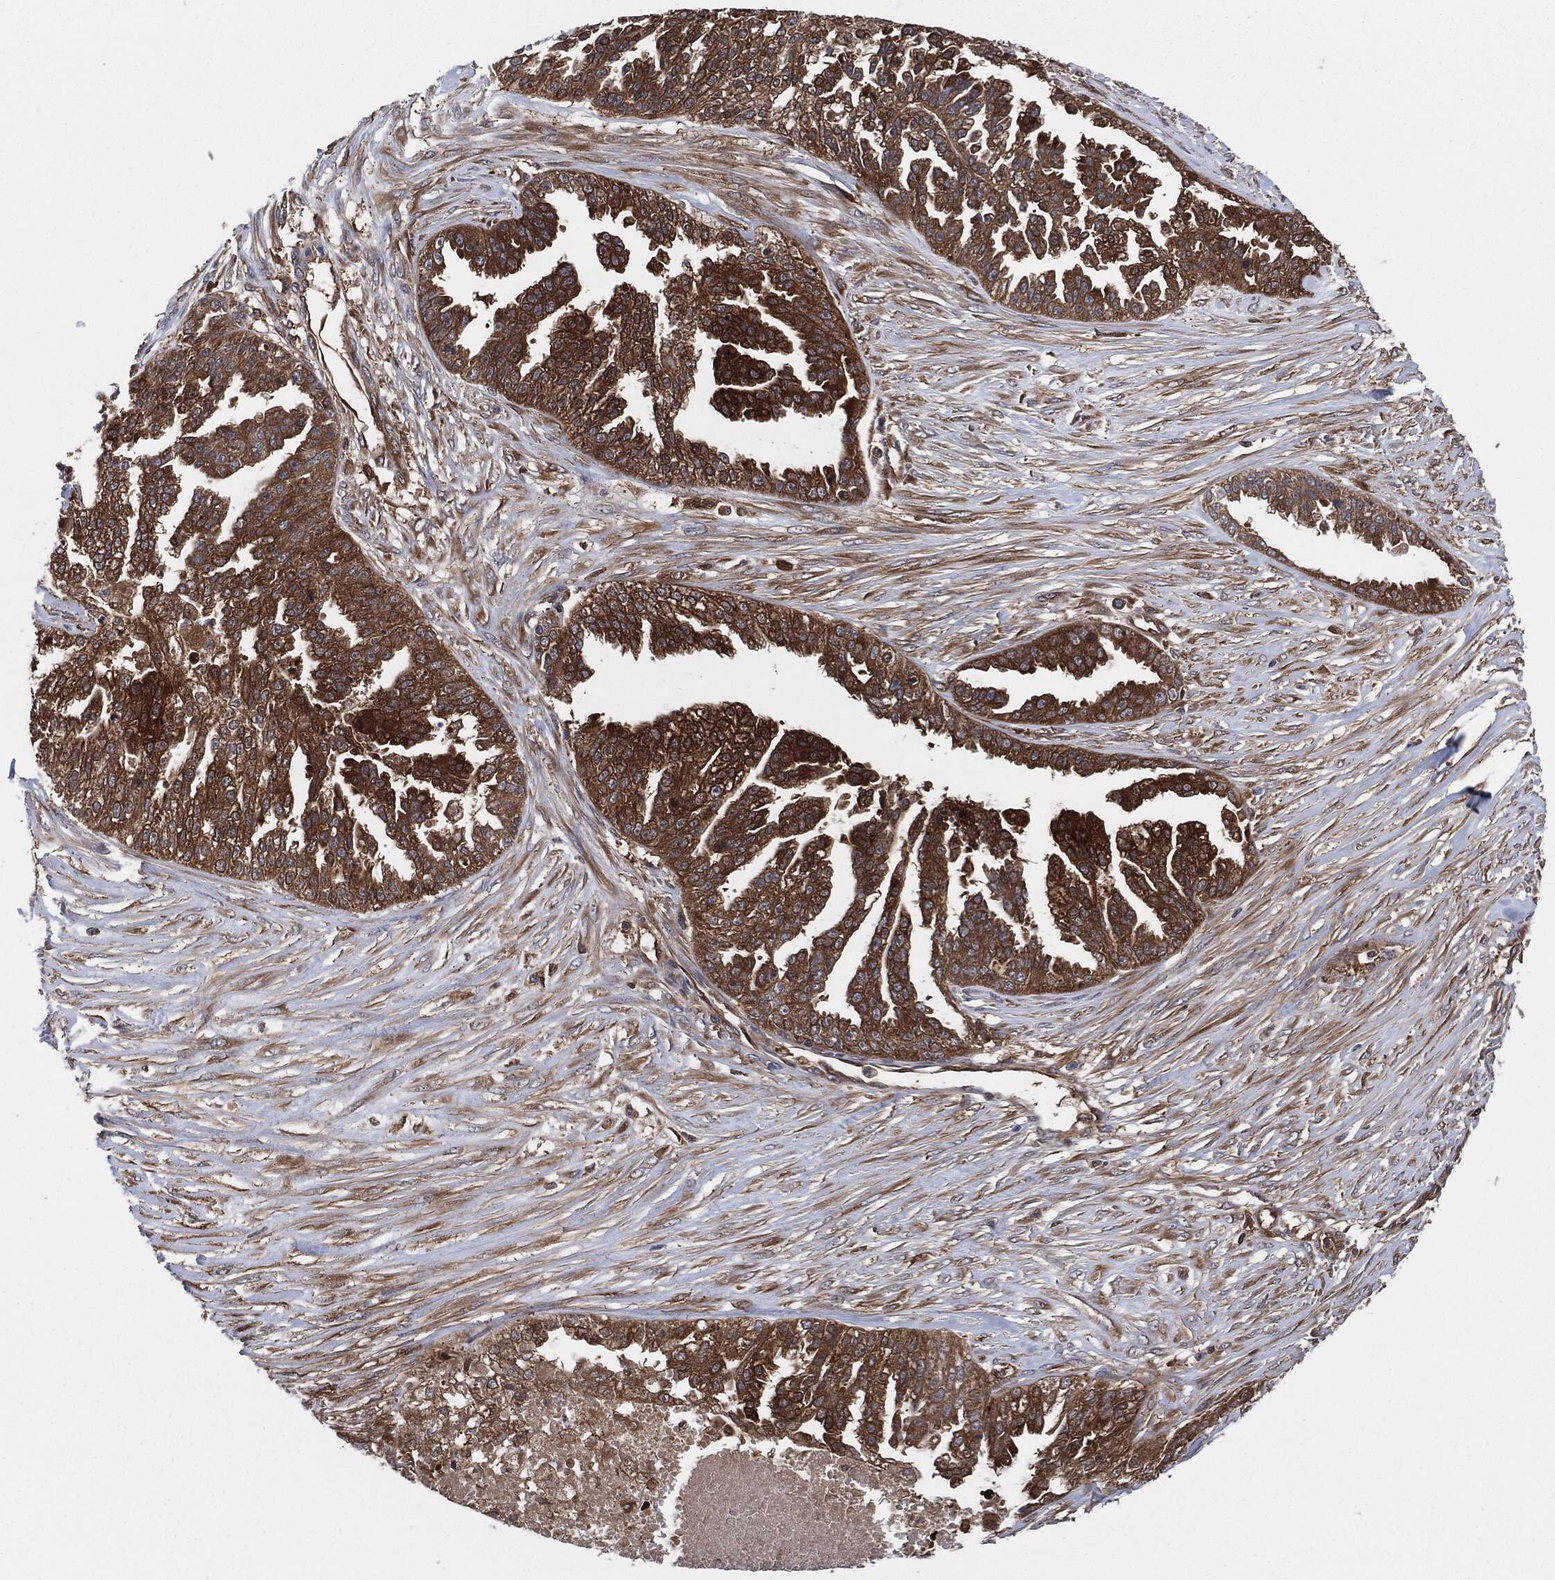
{"staining": {"intensity": "strong", "quantity": ">75%", "location": "cytoplasmic/membranous"}, "tissue": "ovarian cancer", "cell_type": "Tumor cells", "image_type": "cancer", "snomed": [{"axis": "morphology", "description": "Cystadenocarcinoma, serous, NOS"}, {"axis": "topography", "description": "Ovary"}], "caption": "Strong cytoplasmic/membranous expression is appreciated in about >75% of tumor cells in ovarian cancer (serous cystadenocarcinoma).", "gene": "XPNPEP1", "patient": {"sex": "female", "age": 58}}